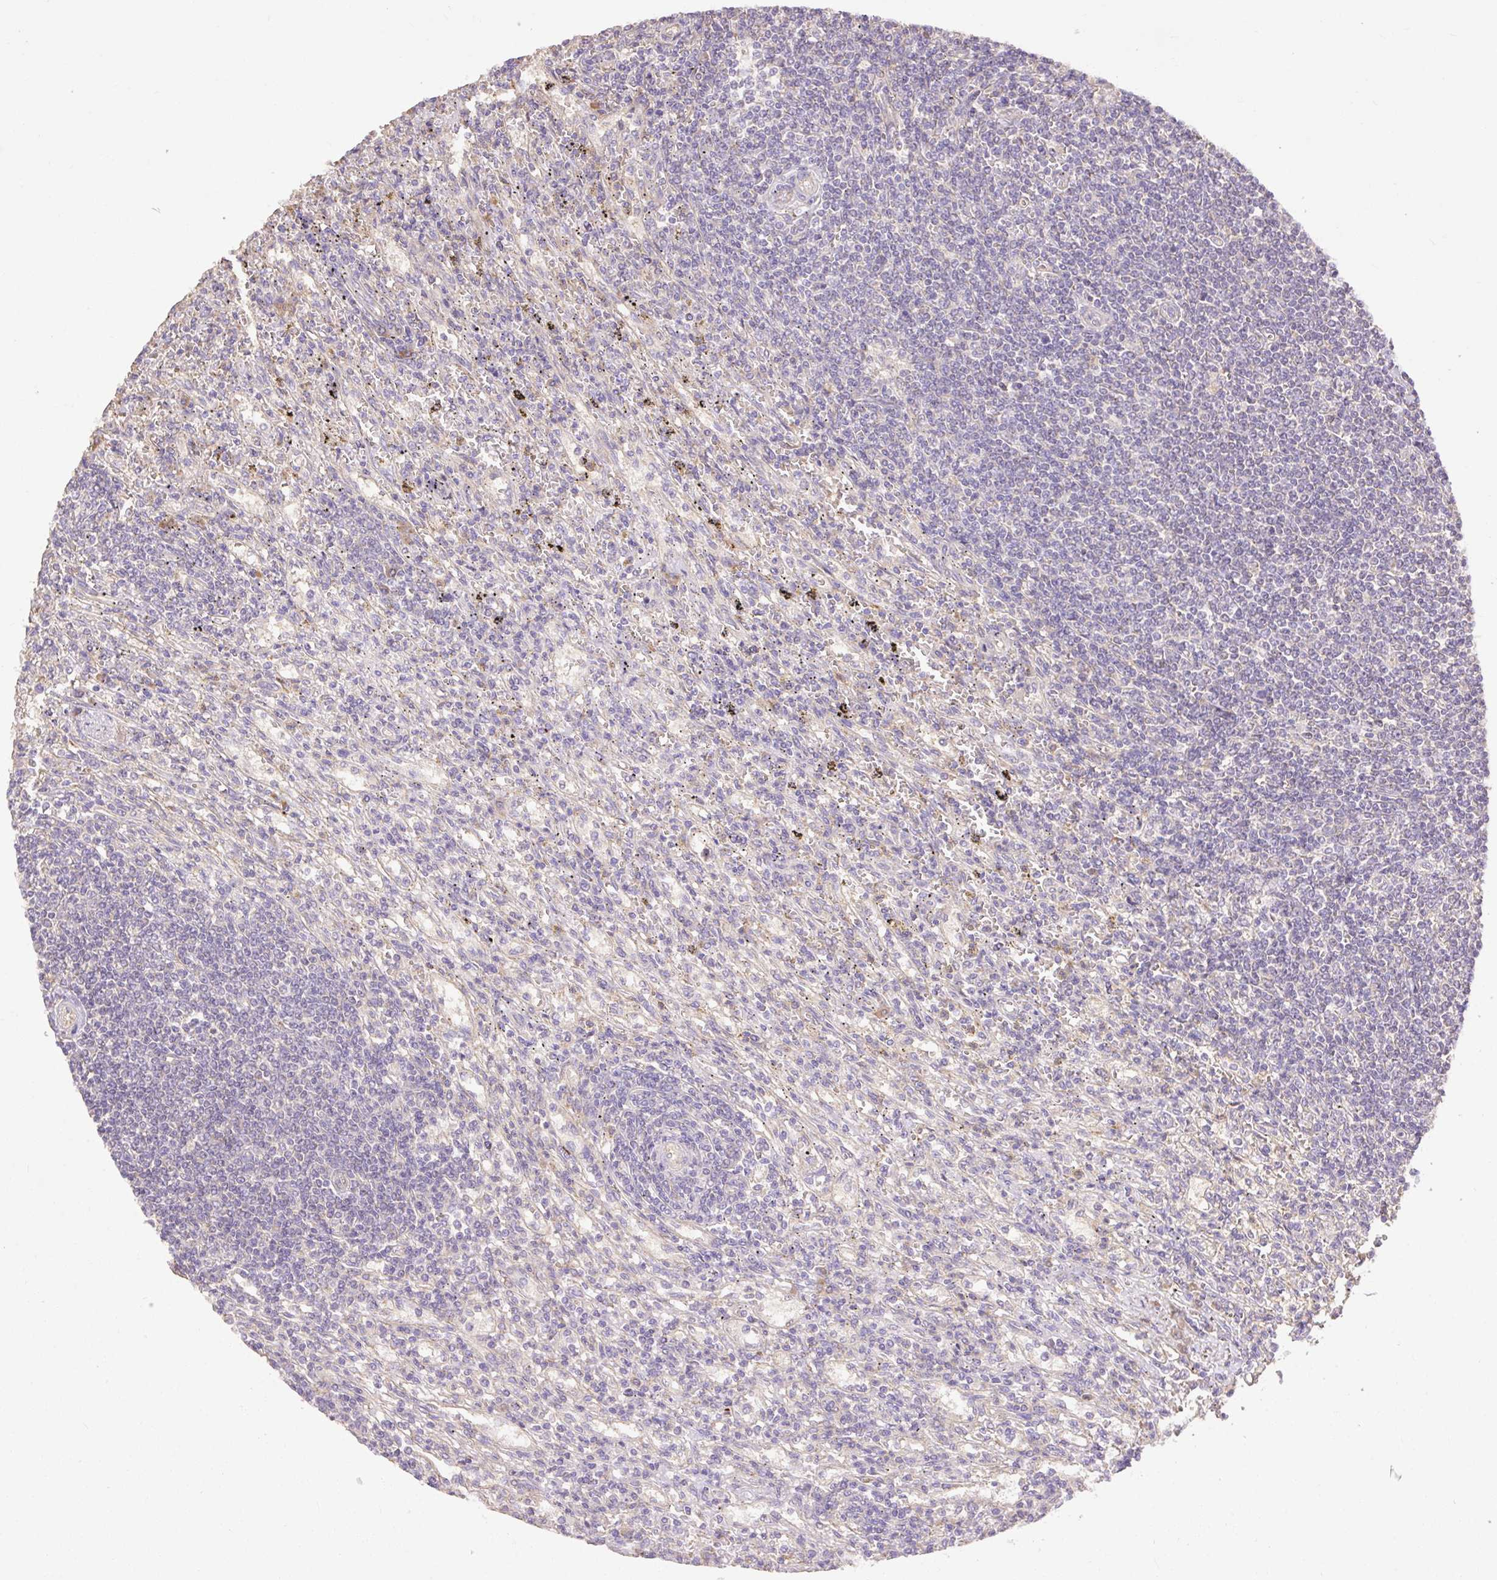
{"staining": {"intensity": "negative", "quantity": "none", "location": "none"}, "tissue": "lymphoma", "cell_type": "Tumor cells", "image_type": "cancer", "snomed": [{"axis": "morphology", "description": "Malignant lymphoma, non-Hodgkin's type, Low grade"}, {"axis": "topography", "description": "Spleen"}], "caption": "High magnification brightfield microscopy of low-grade malignant lymphoma, non-Hodgkin's type stained with DAB (3,3'-diaminobenzidine) (brown) and counterstained with hematoxylin (blue): tumor cells show no significant staining.", "gene": "DESI1", "patient": {"sex": "male", "age": 76}}